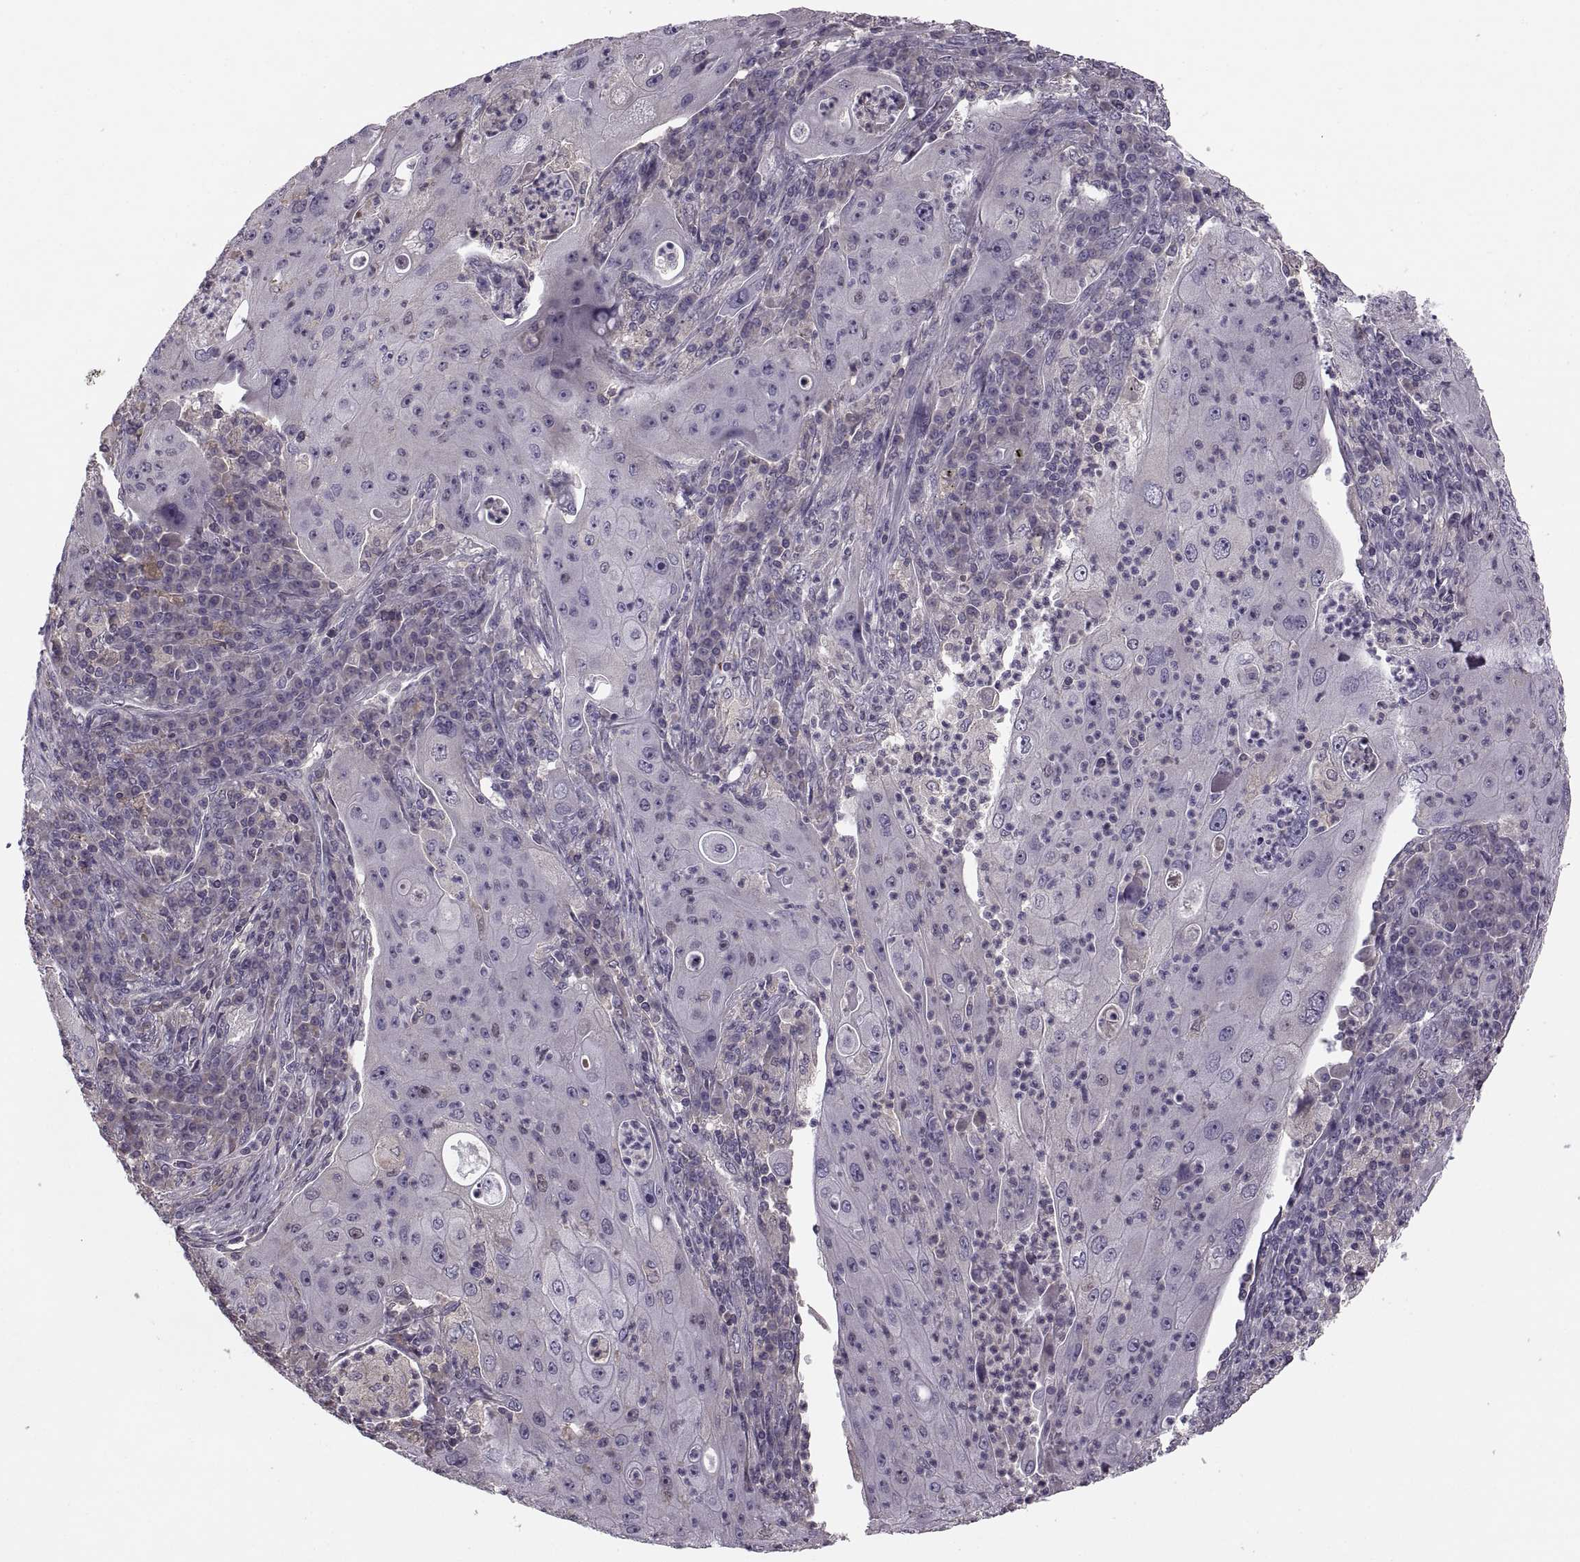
{"staining": {"intensity": "negative", "quantity": "none", "location": "none"}, "tissue": "lung cancer", "cell_type": "Tumor cells", "image_type": "cancer", "snomed": [{"axis": "morphology", "description": "Squamous cell carcinoma, NOS"}, {"axis": "topography", "description": "Lung"}], "caption": "Lung squamous cell carcinoma stained for a protein using immunohistochemistry demonstrates no staining tumor cells.", "gene": "CACNA1F", "patient": {"sex": "female", "age": 59}}